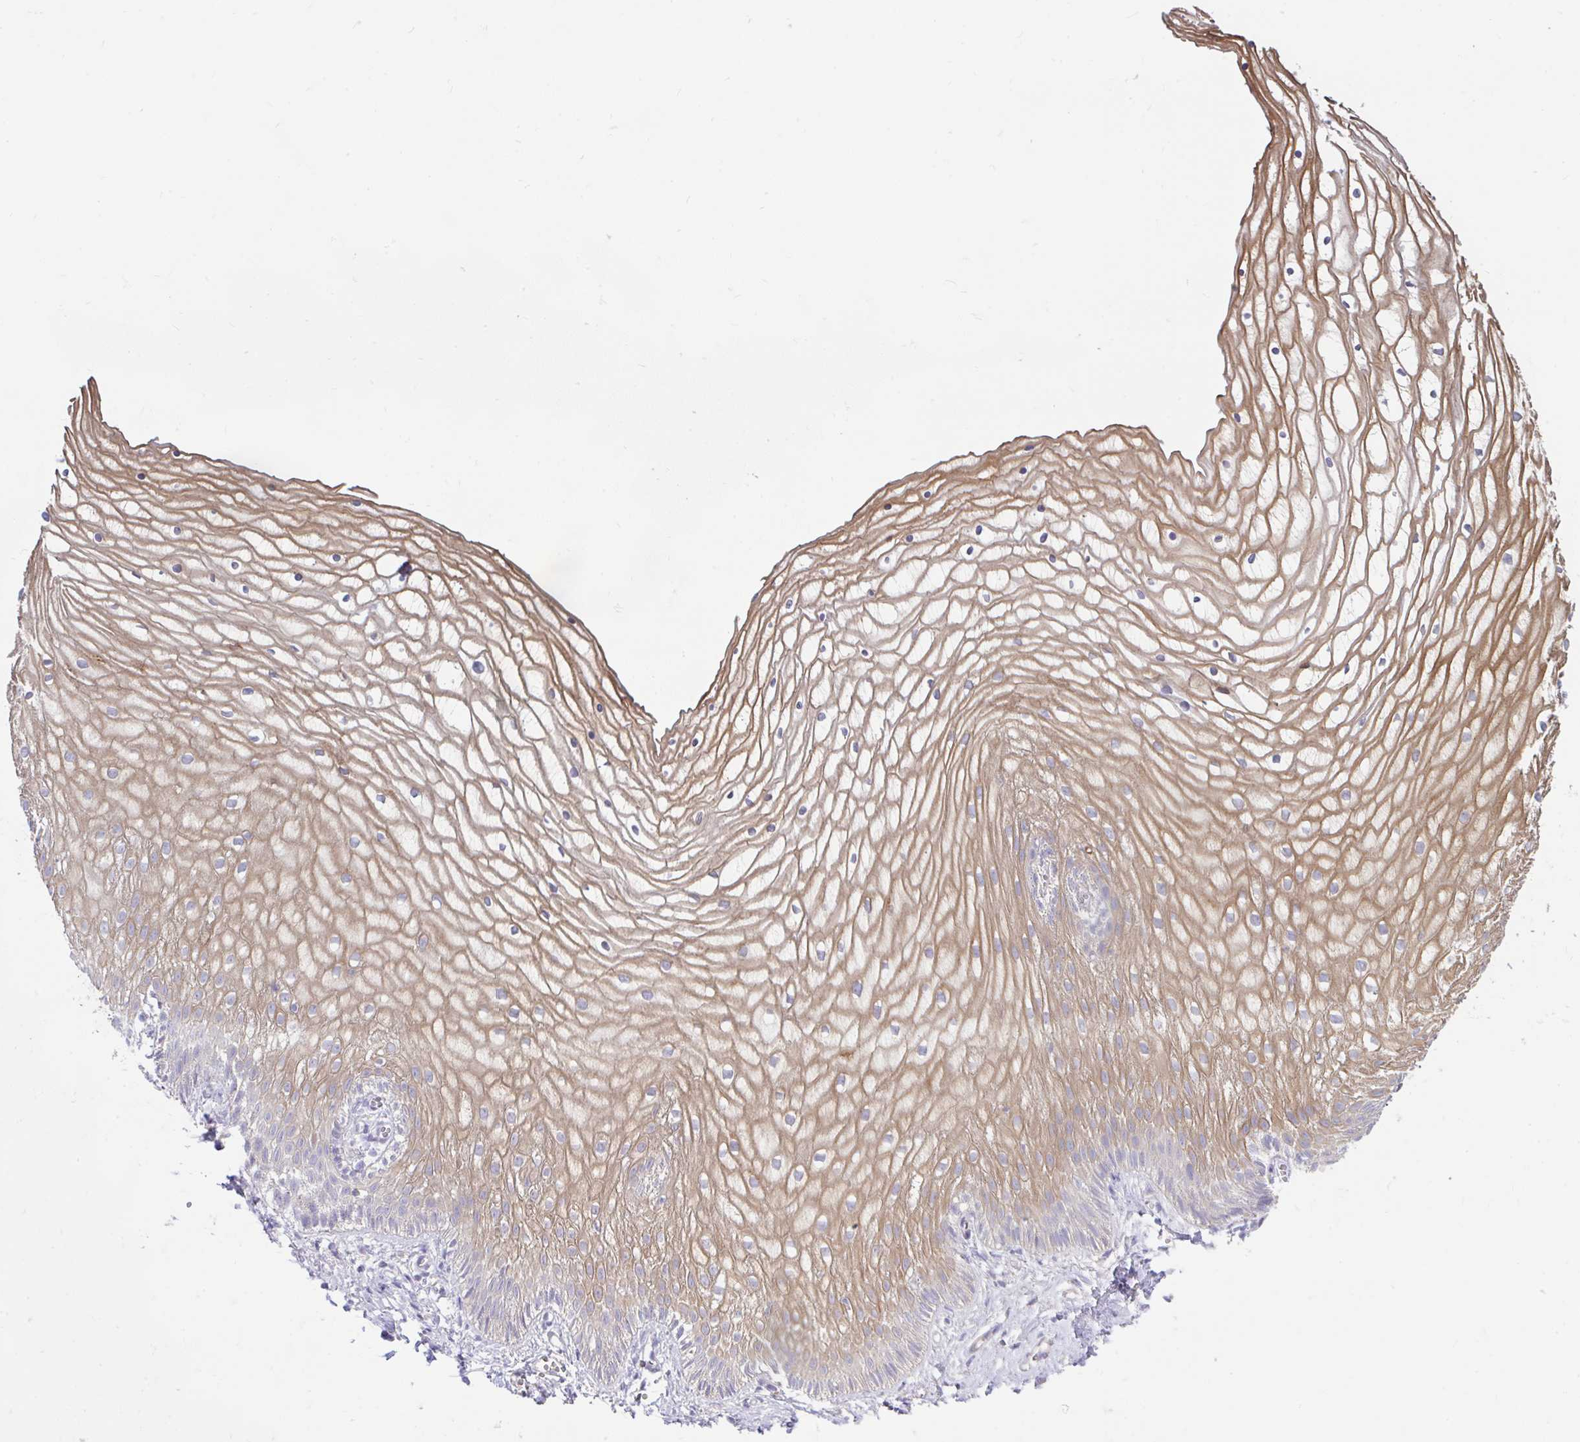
{"staining": {"intensity": "moderate", "quantity": "25%-75%", "location": "cytoplasmic/membranous"}, "tissue": "vagina", "cell_type": "Squamous epithelial cells", "image_type": "normal", "snomed": [{"axis": "morphology", "description": "Normal tissue, NOS"}, {"axis": "topography", "description": "Vagina"}], "caption": "Protein expression analysis of normal human vagina reveals moderate cytoplasmic/membranous positivity in about 25%-75% of squamous epithelial cells.", "gene": "RALBP1", "patient": {"sex": "female", "age": 56}}